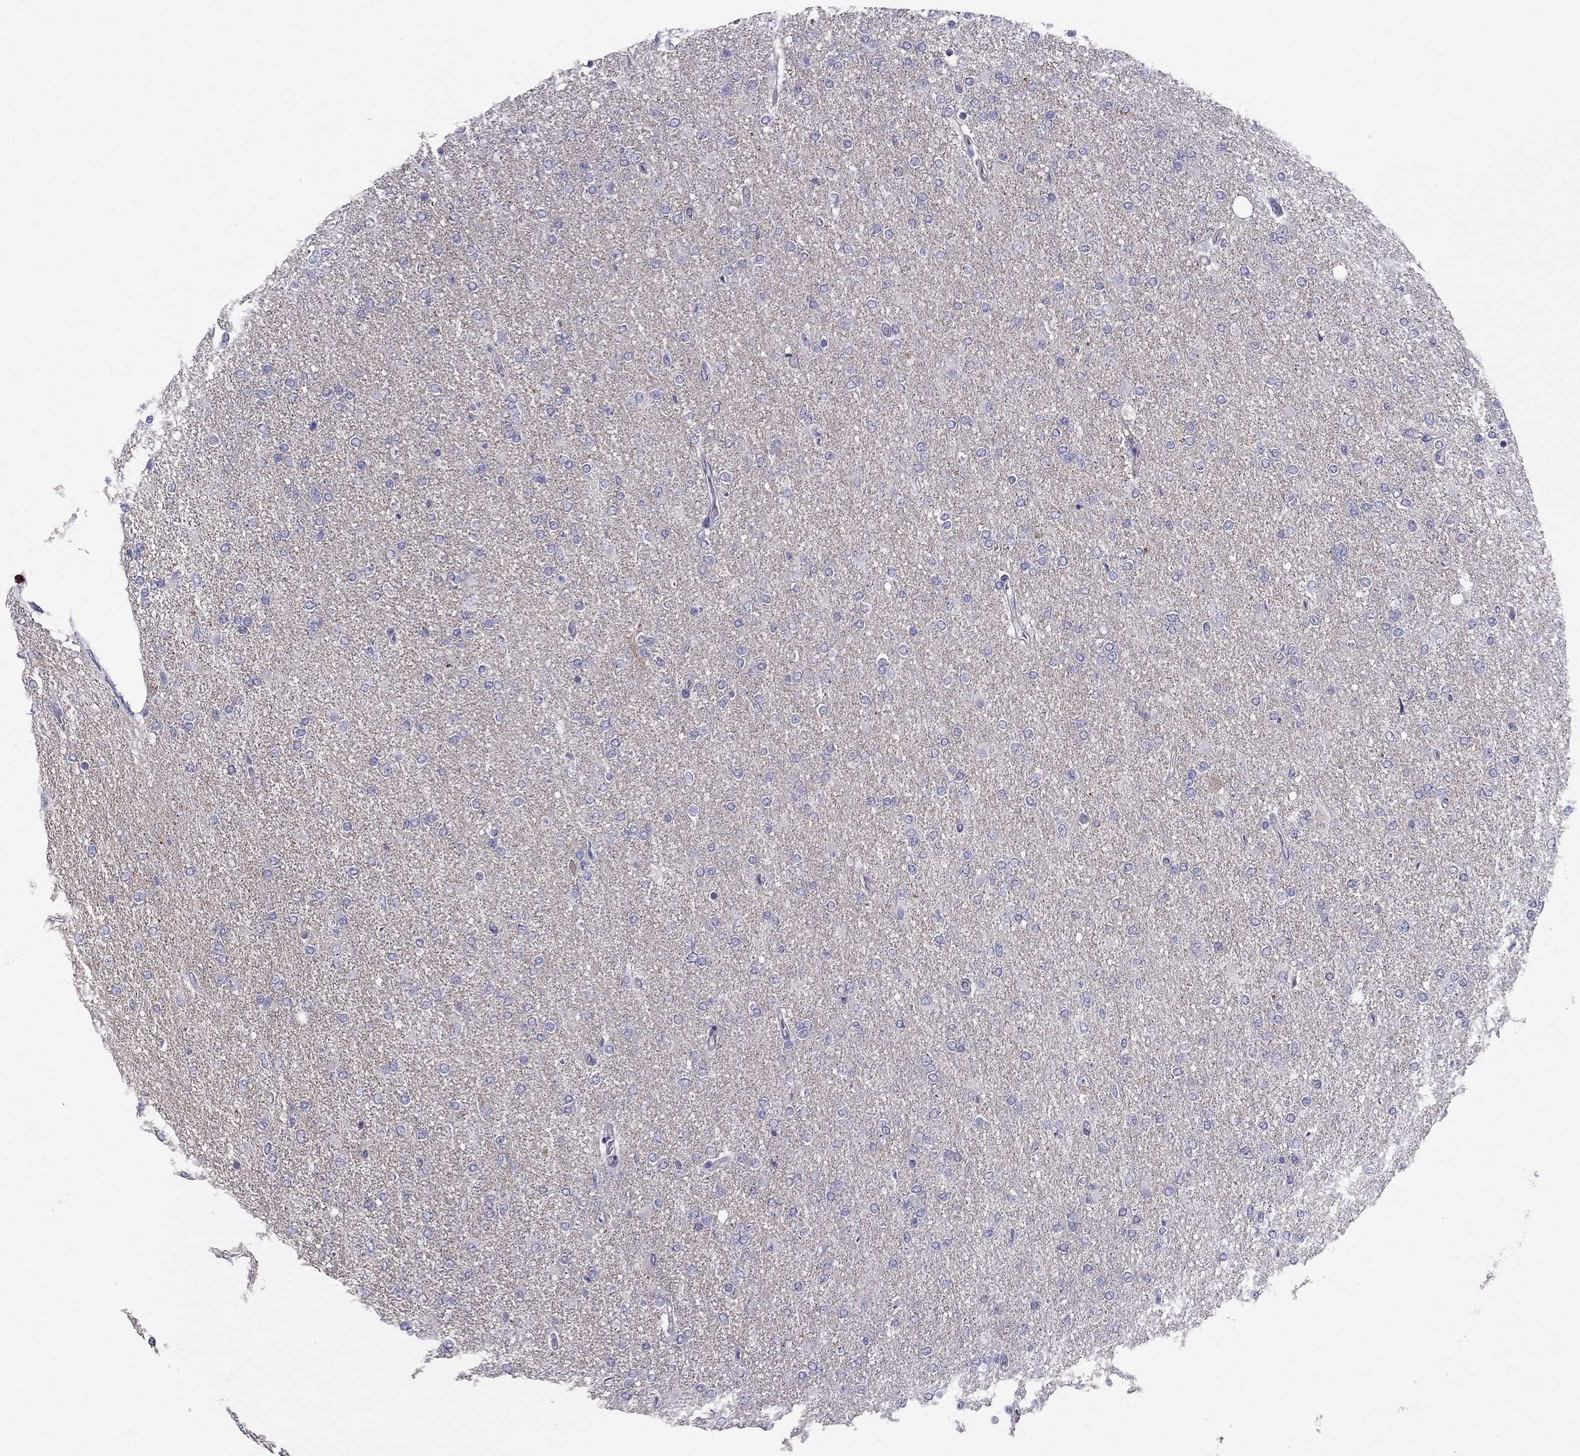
{"staining": {"intensity": "negative", "quantity": "none", "location": "none"}, "tissue": "glioma", "cell_type": "Tumor cells", "image_type": "cancer", "snomed": [{"axis": "morphology", "description": "Glioma, malignant, High grade"}, {"axis": "topography", "description": "Cerebral cortex"}], "caption": "Immunohistochemistry (IHC) image of human glioma stained for a protein (brown), which displays no expression in tumor cells.", "gene": "AAK1", "patient": {"sex": "male", "age": 70}}